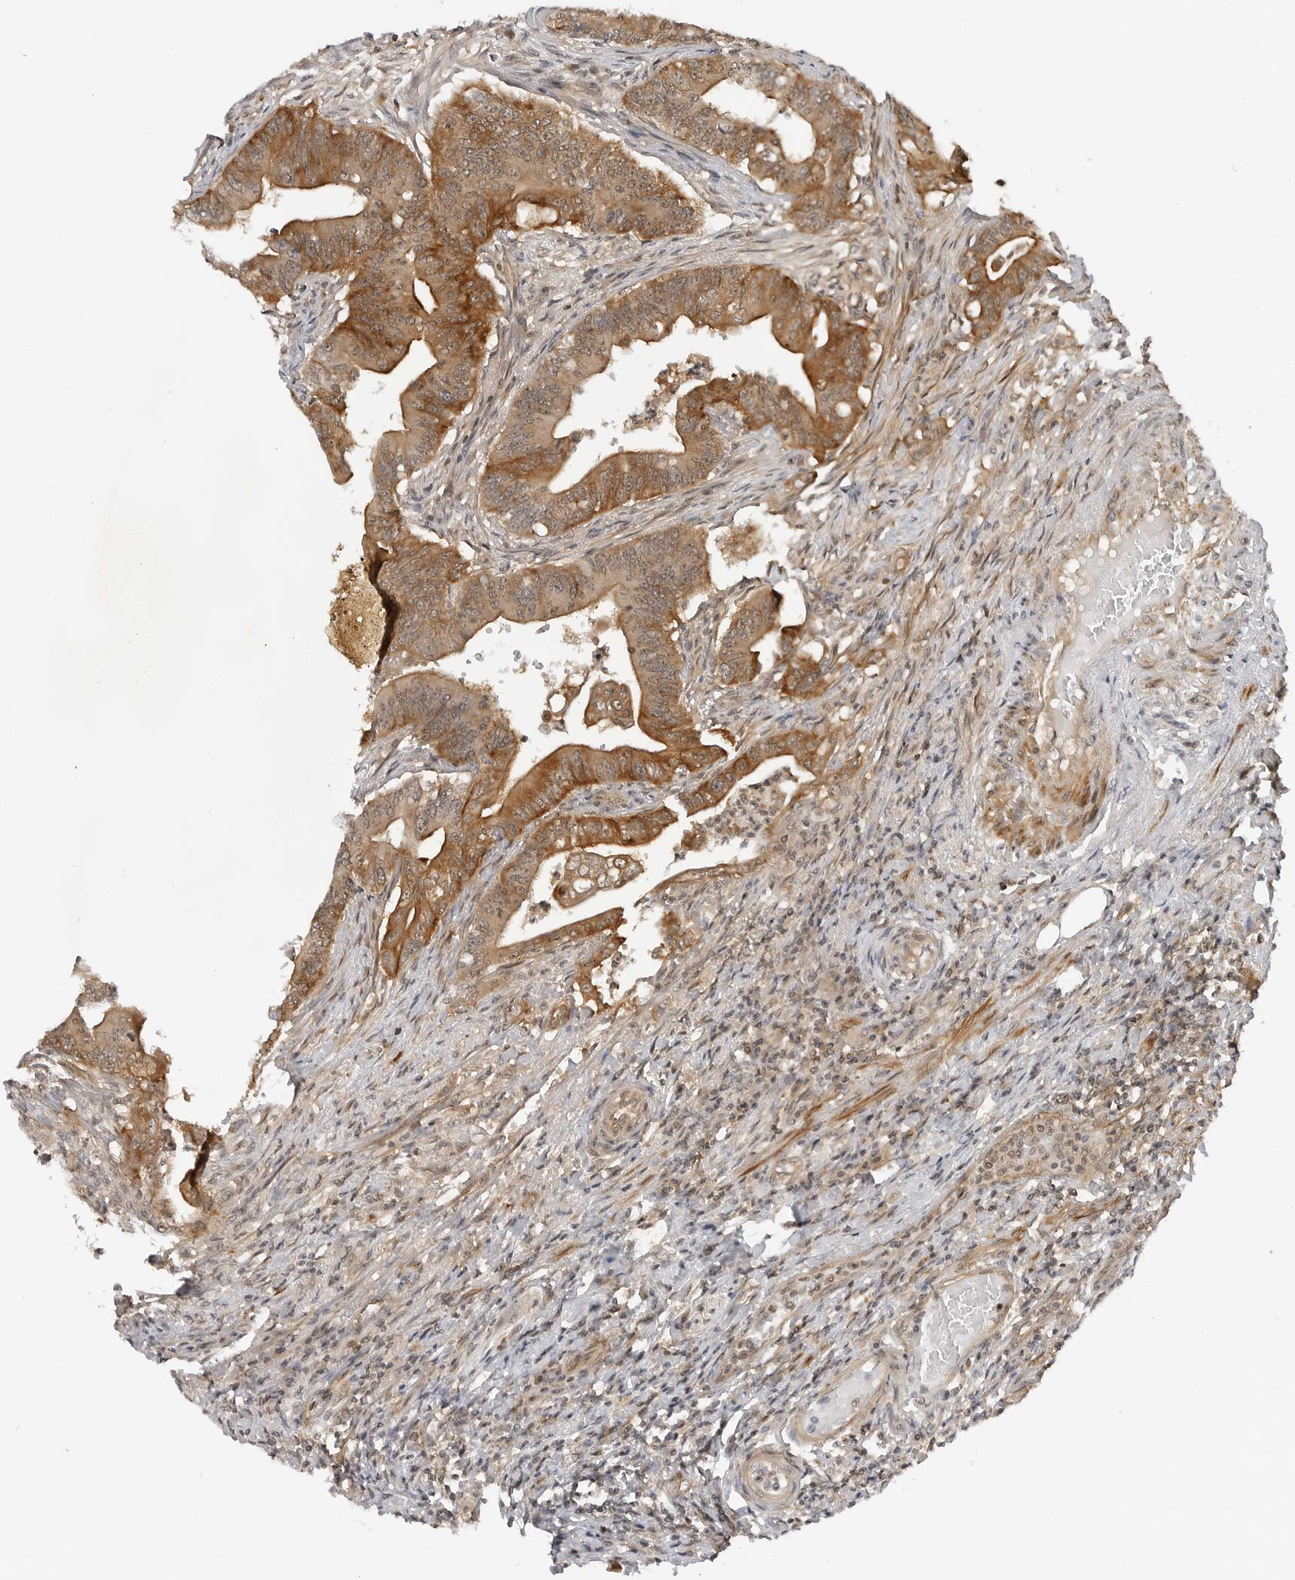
{"staining": {"intensity": "moderate", "quantity": ">75%", "location": "cytoplasmic/membranous"}, "tissue": "colorectal cancer", "cell_type": "Tumor cells", "image_type": "cancer", "snomed": [{"axis": "morphology", "description": "Adenoma, NOS"}, {"axis": "morphology", "description": "Adenocarcinoma, NOS"}, {"axis": "topography", "description": "Colon"}], "caption": "About >75% of tumor cells in human adenoma (colorectal) demonstrate moderate cytoplasmic/membranous protein expression as visualized by brown immunohistochemical staining.", "gene": "MAP2K5", "patient": {"sex": "male", "age": 79}}